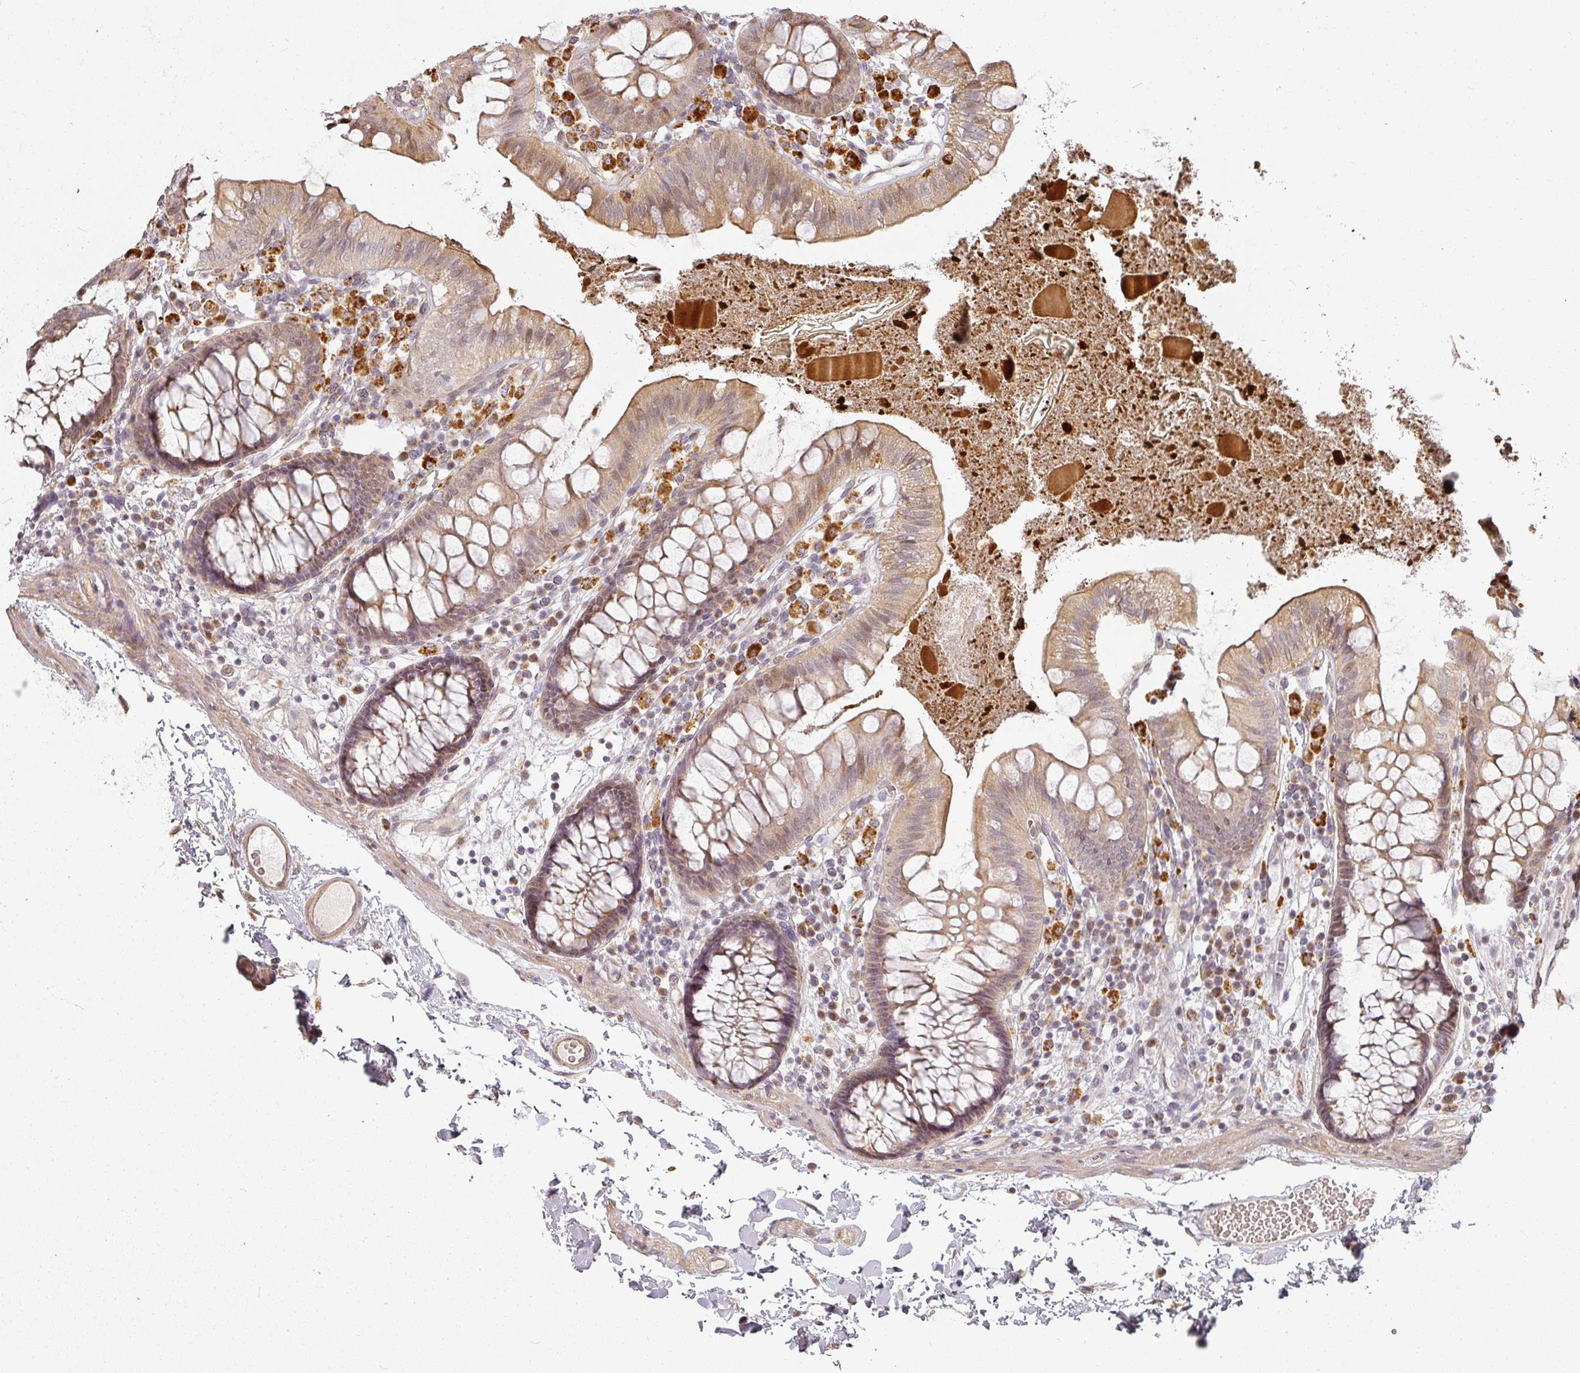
{"staining": {"intensity": "moderate", "quantity": ">75%", "location": "cytoplasmic/membranous"}, "tissue": "colon", "cell_type": "Endothelial cells", "image_type": "normal", "snomed": [{"axis": "morphology", "description": "Normal tissue, NOS"}, {"axis": "topography", "description": "Colon"}], "caption": "Colon stained for a protein demonstrates moderate cytoplasmic/membranous positivity in endothelial cells. (Brightfield microscopy of DAB IHC at high magnification).", "gene": "MED19", "patient": {"sex": "male", "age": 84}}